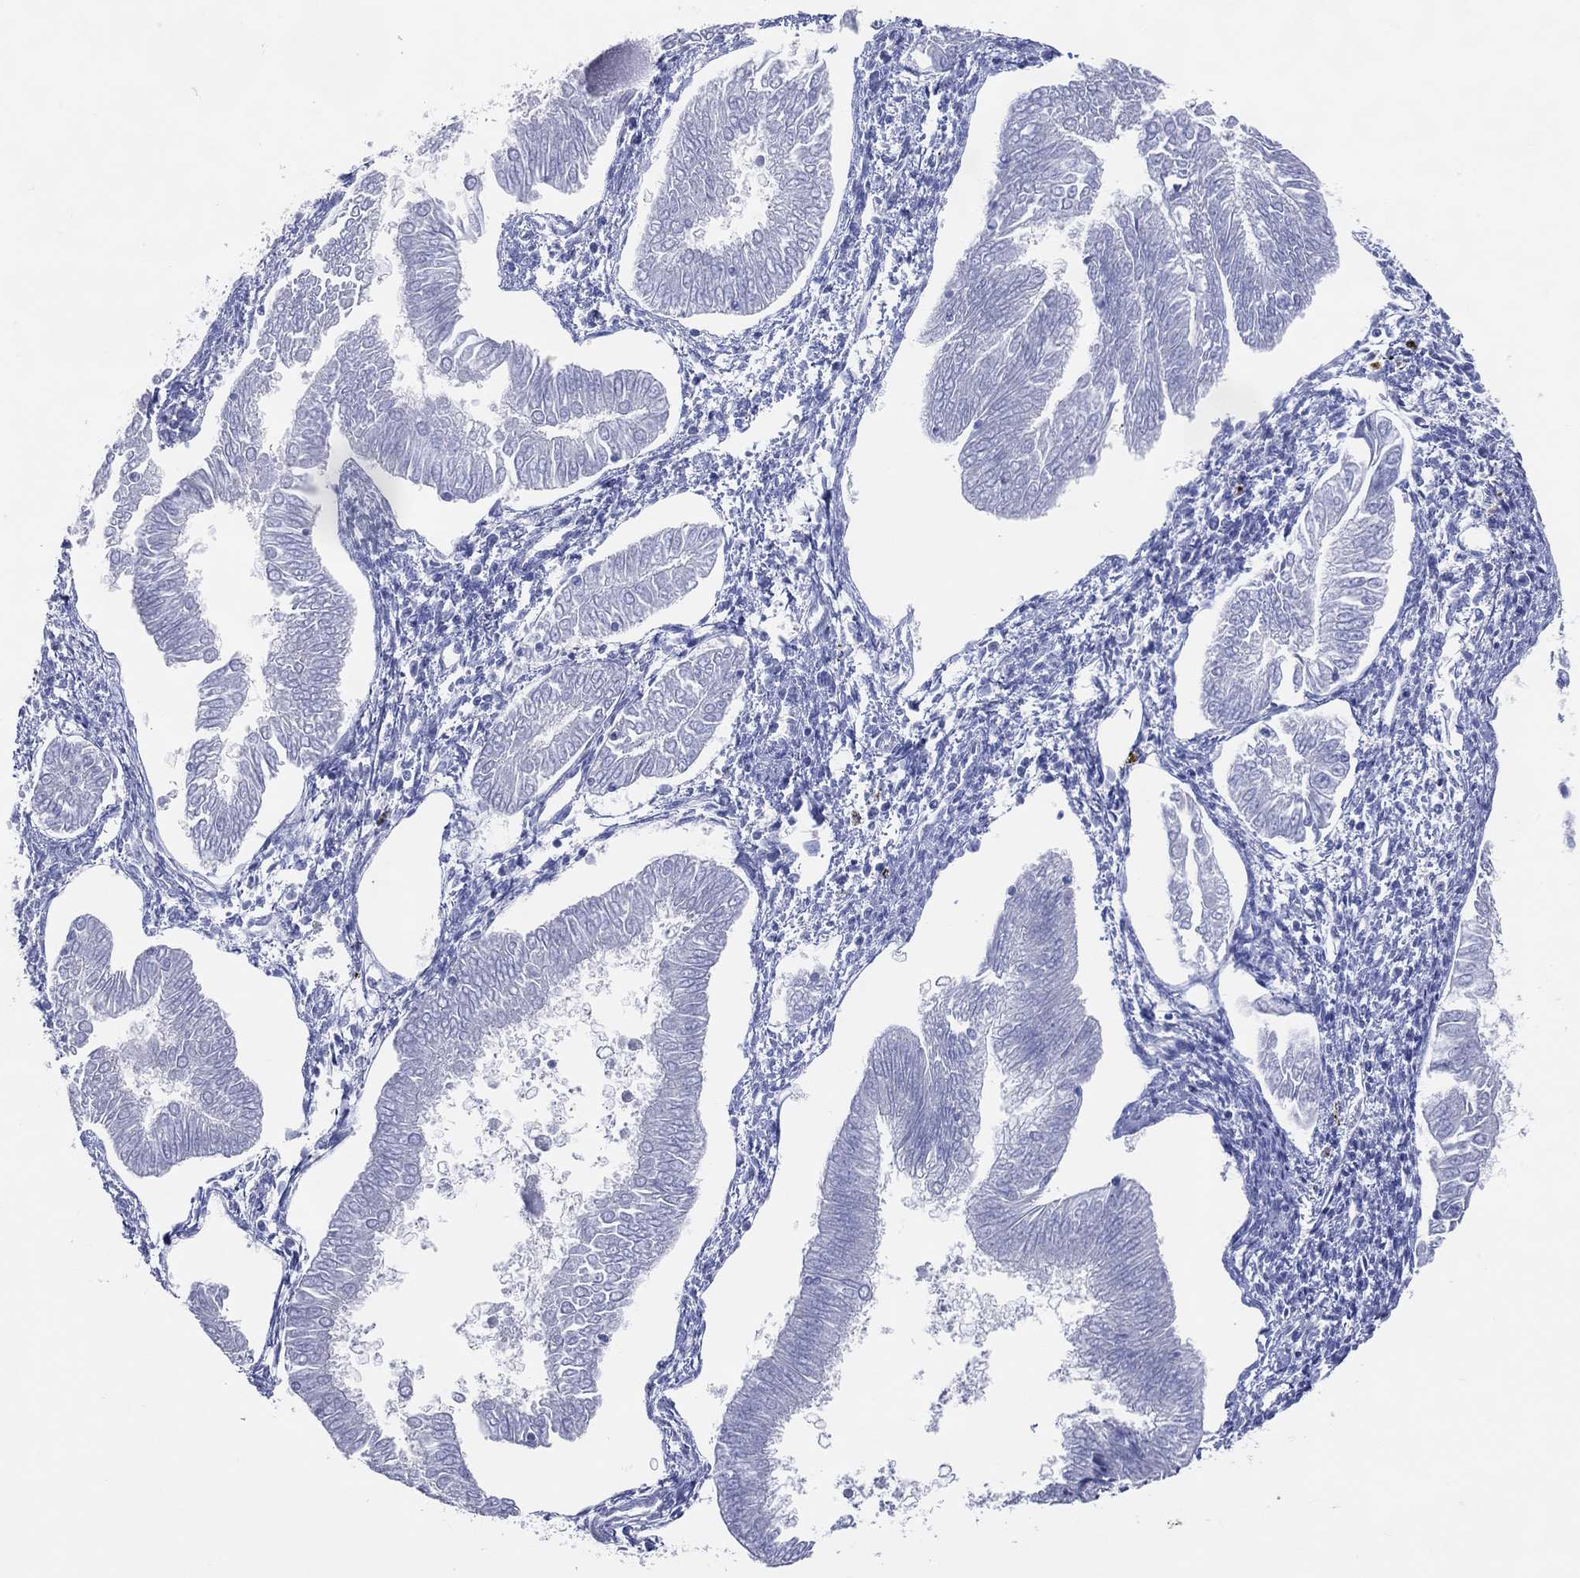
{"staining": {"intensity": "negative", "quantity": "none", "location": "none"}, "tissue": "endometrial cancer", "cell_type": "Tumor cells", "image_type": "cancer", "snomed": [{"axis": "morphology", "description": "Adenocarcinoma, NOS"}, {"axis": "topography", "description": "Endometrium"}], "caption": "Immunohistochemistry (IHC) micrograph of human endometrial adenocarcinoma stained for a protein (brown), which displays no staining in tumor cells.", "gene": "DNAH6", "patient": {"sex": "female", "age": 53}}